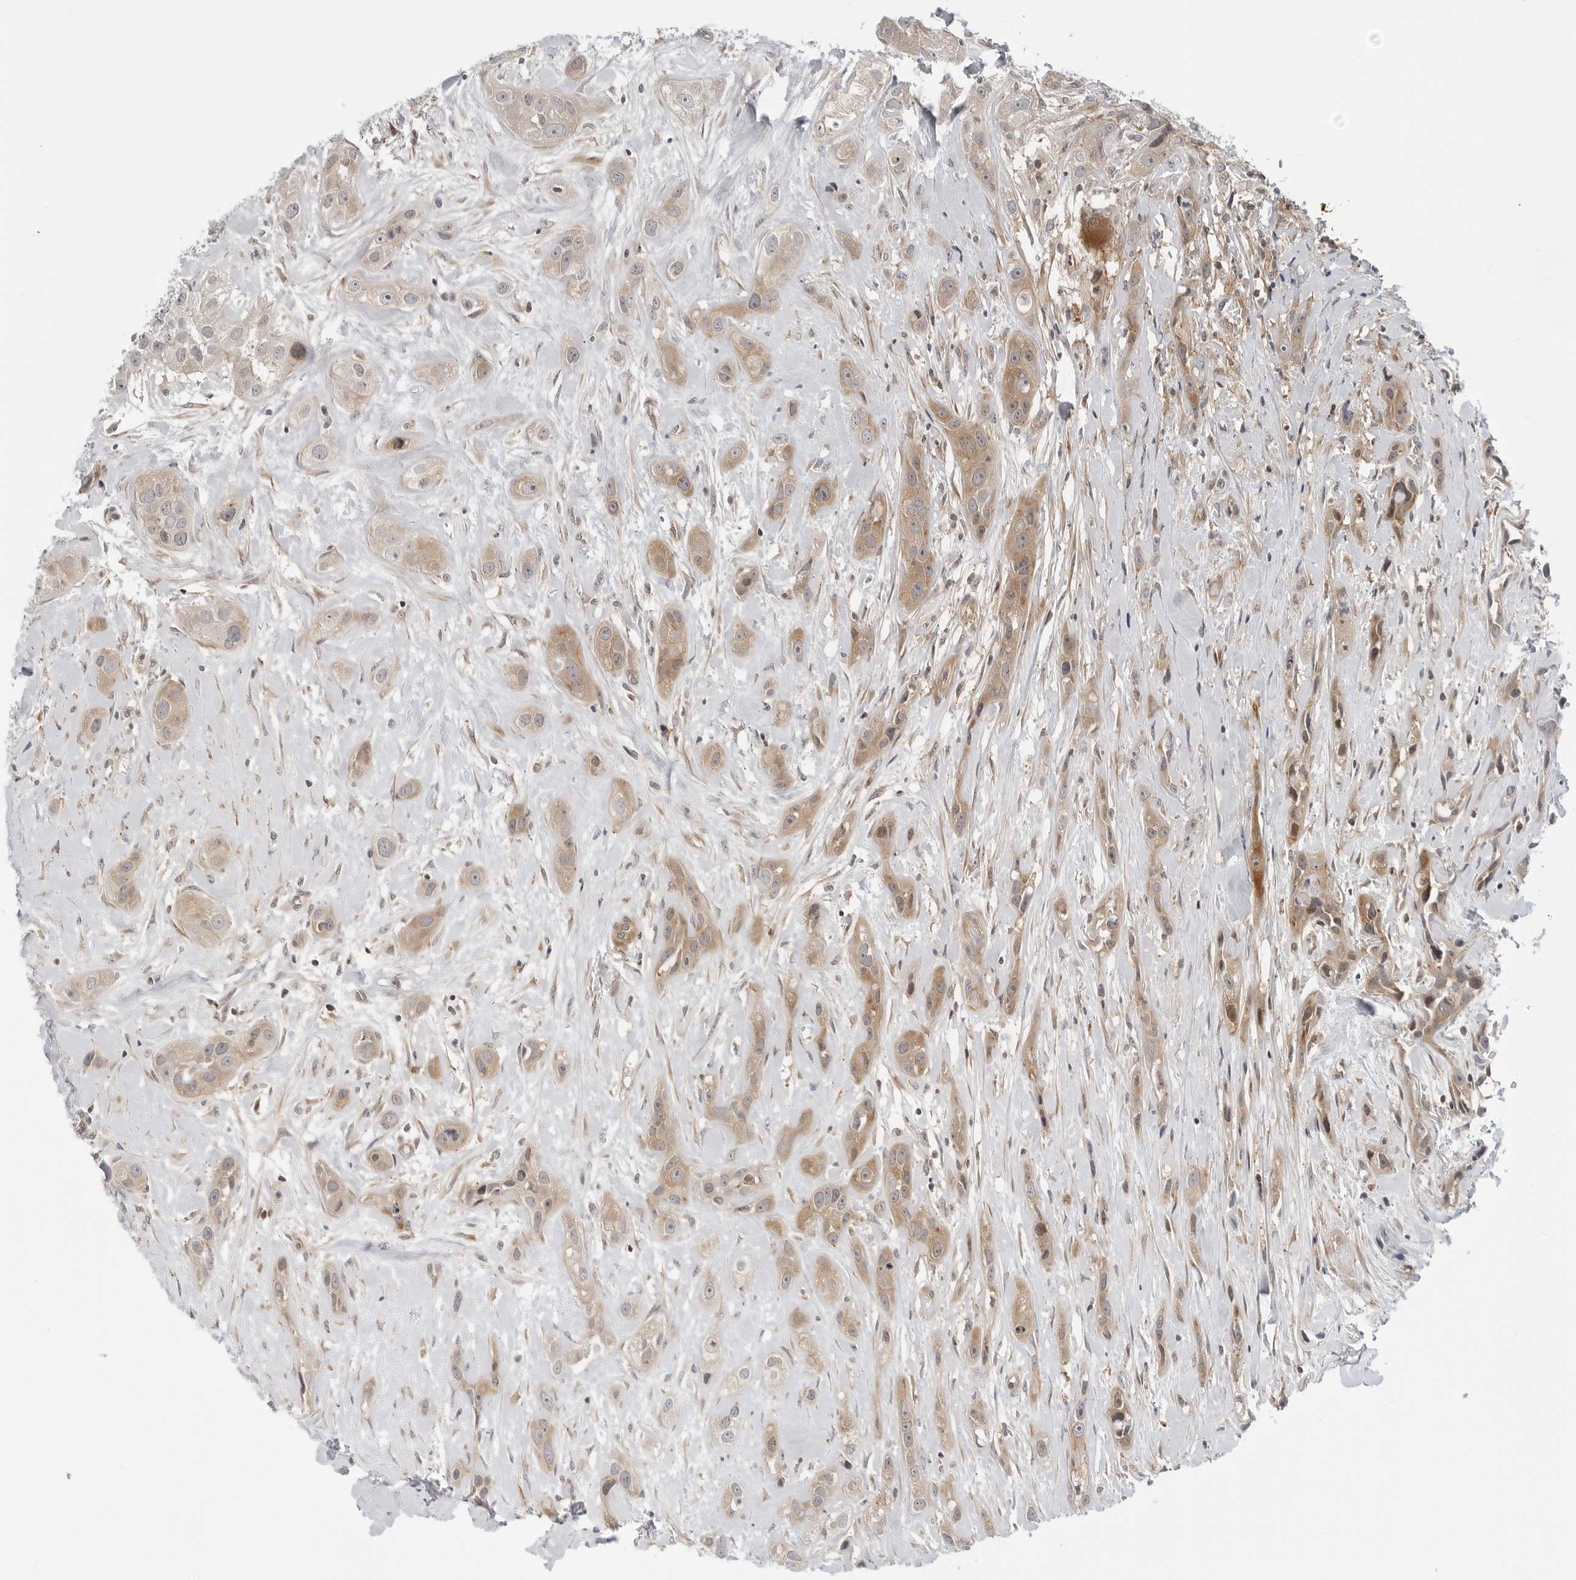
{"staining": {"intensity": "weak", "quantity": "25%-75%", "location": "cytoplasmic/membranous"}, "tissue": "head and neck cancer", "cell_type": "Tumor cells", "image_type": "cancer", "snomed": [{"axis": "morphology", "description": "Normal tissue, NOS"}, {"axis": "morphology", "description": "Squamous cell carcinoma, NOS"}, {"axis": "topography", "description": "Skeletal muscle"}, {"axis": "topography", "description": "Head-Neck"}], "caption": "Weak cytoplasmic/membranous staining is present in about 25%-75% of tumor cells in head and neck cancer.", "gene": "STXBP3", "patient": {"sex": "male", "age": 51}}